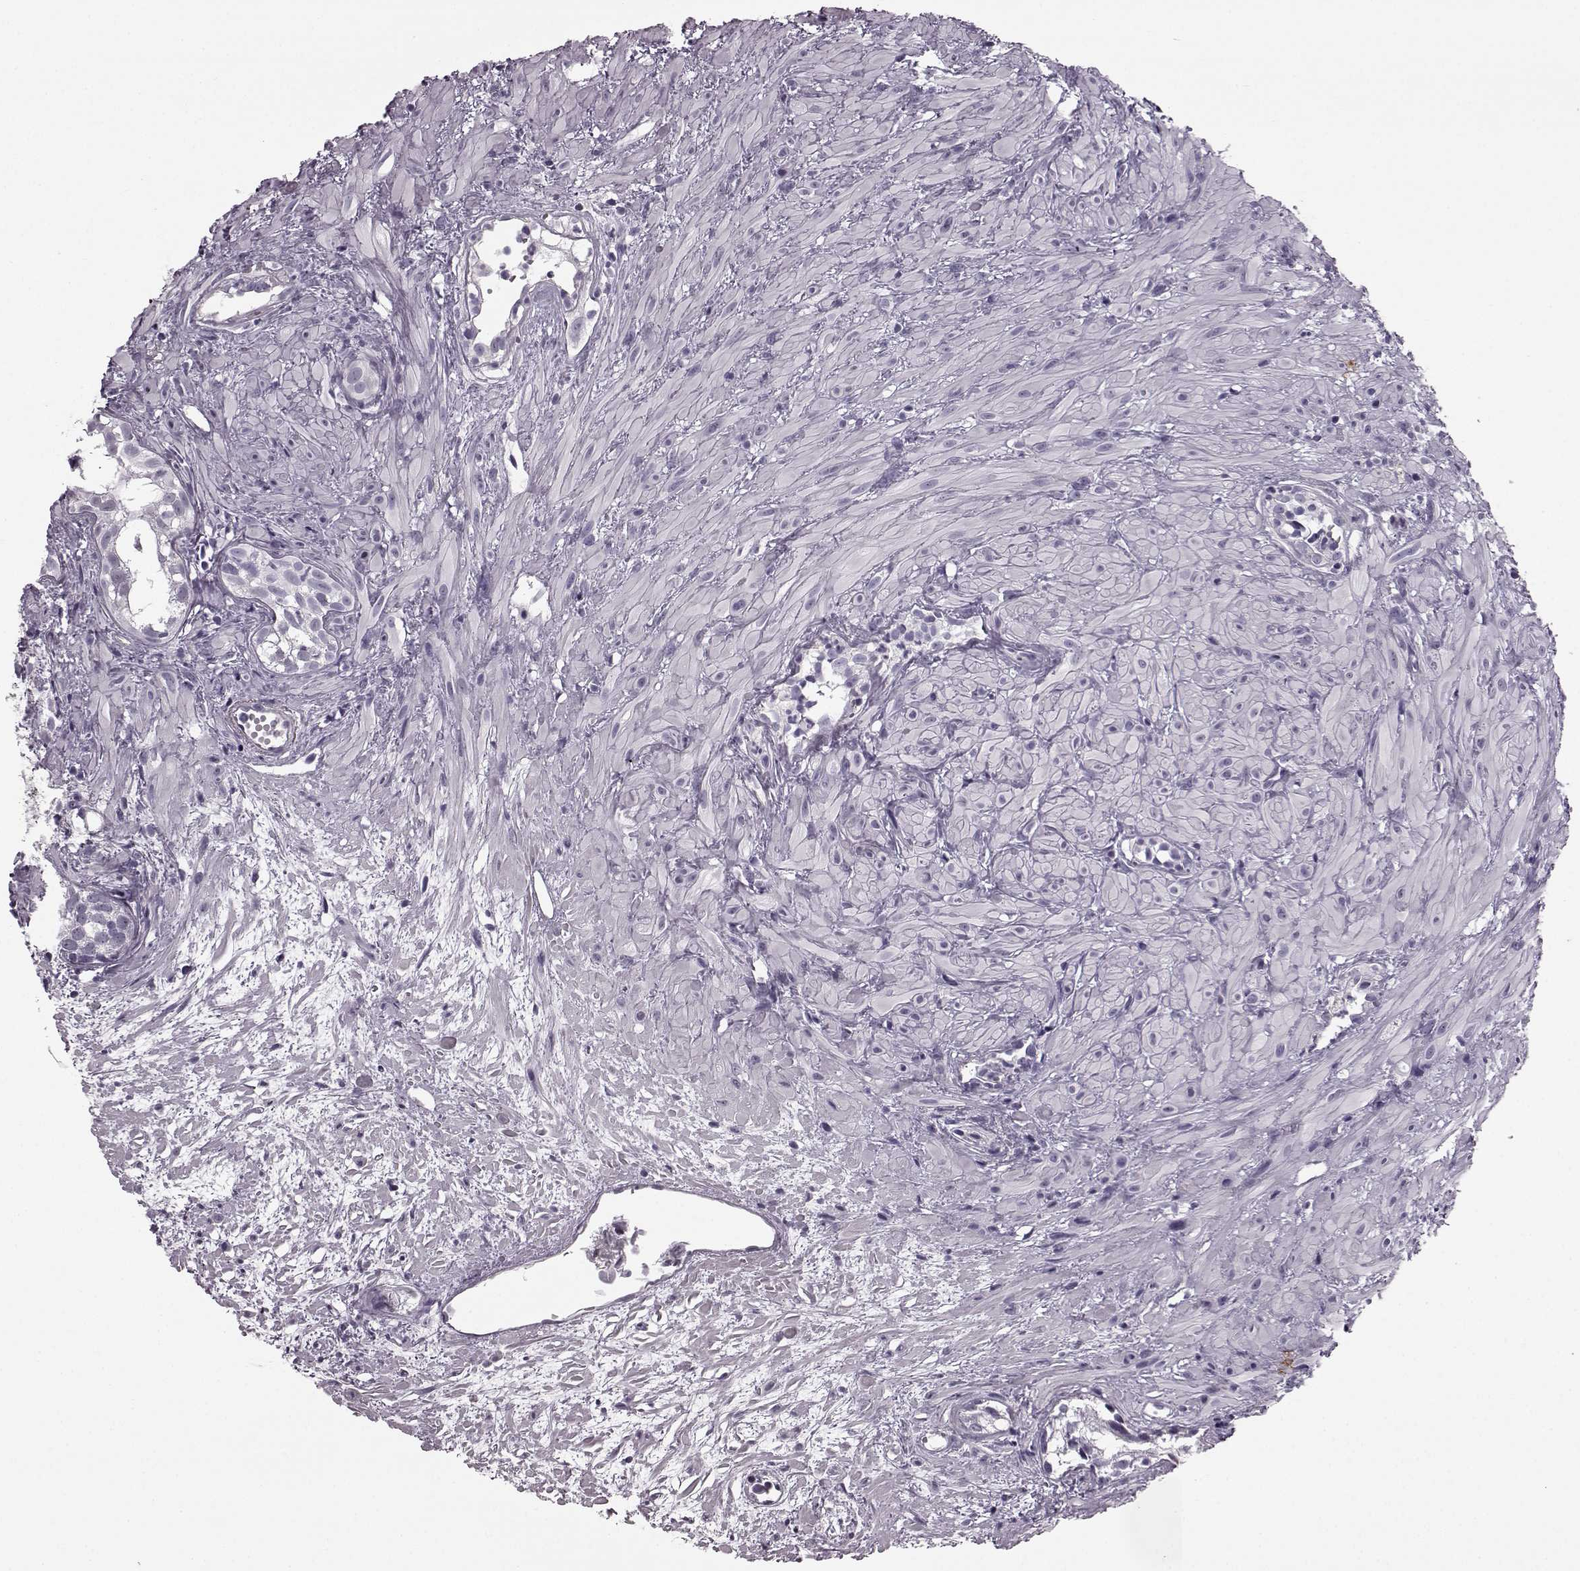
{"staining": {"intensity": "negative", "quantity": "none", "location": "none"}, "tissue": "prostate cancer", "cell_type": "Tumor cells", "image_type": "cancer", "snomed": [{"axis": "morphology", "description": "Adenocarcinoma, High grade"}, {"axis": "topography", "description": "Prostate"}], "caption": "Immunohistochemistry (IHC) micrograph of neoplastic tissue: human prostate cancer (adenocarcinoma (high-grade)) stained with DAB exhibits no significant protein expression in tumor cells.", "gene": "PRPH2", "patient": {"sex": "male", "age": 79}}